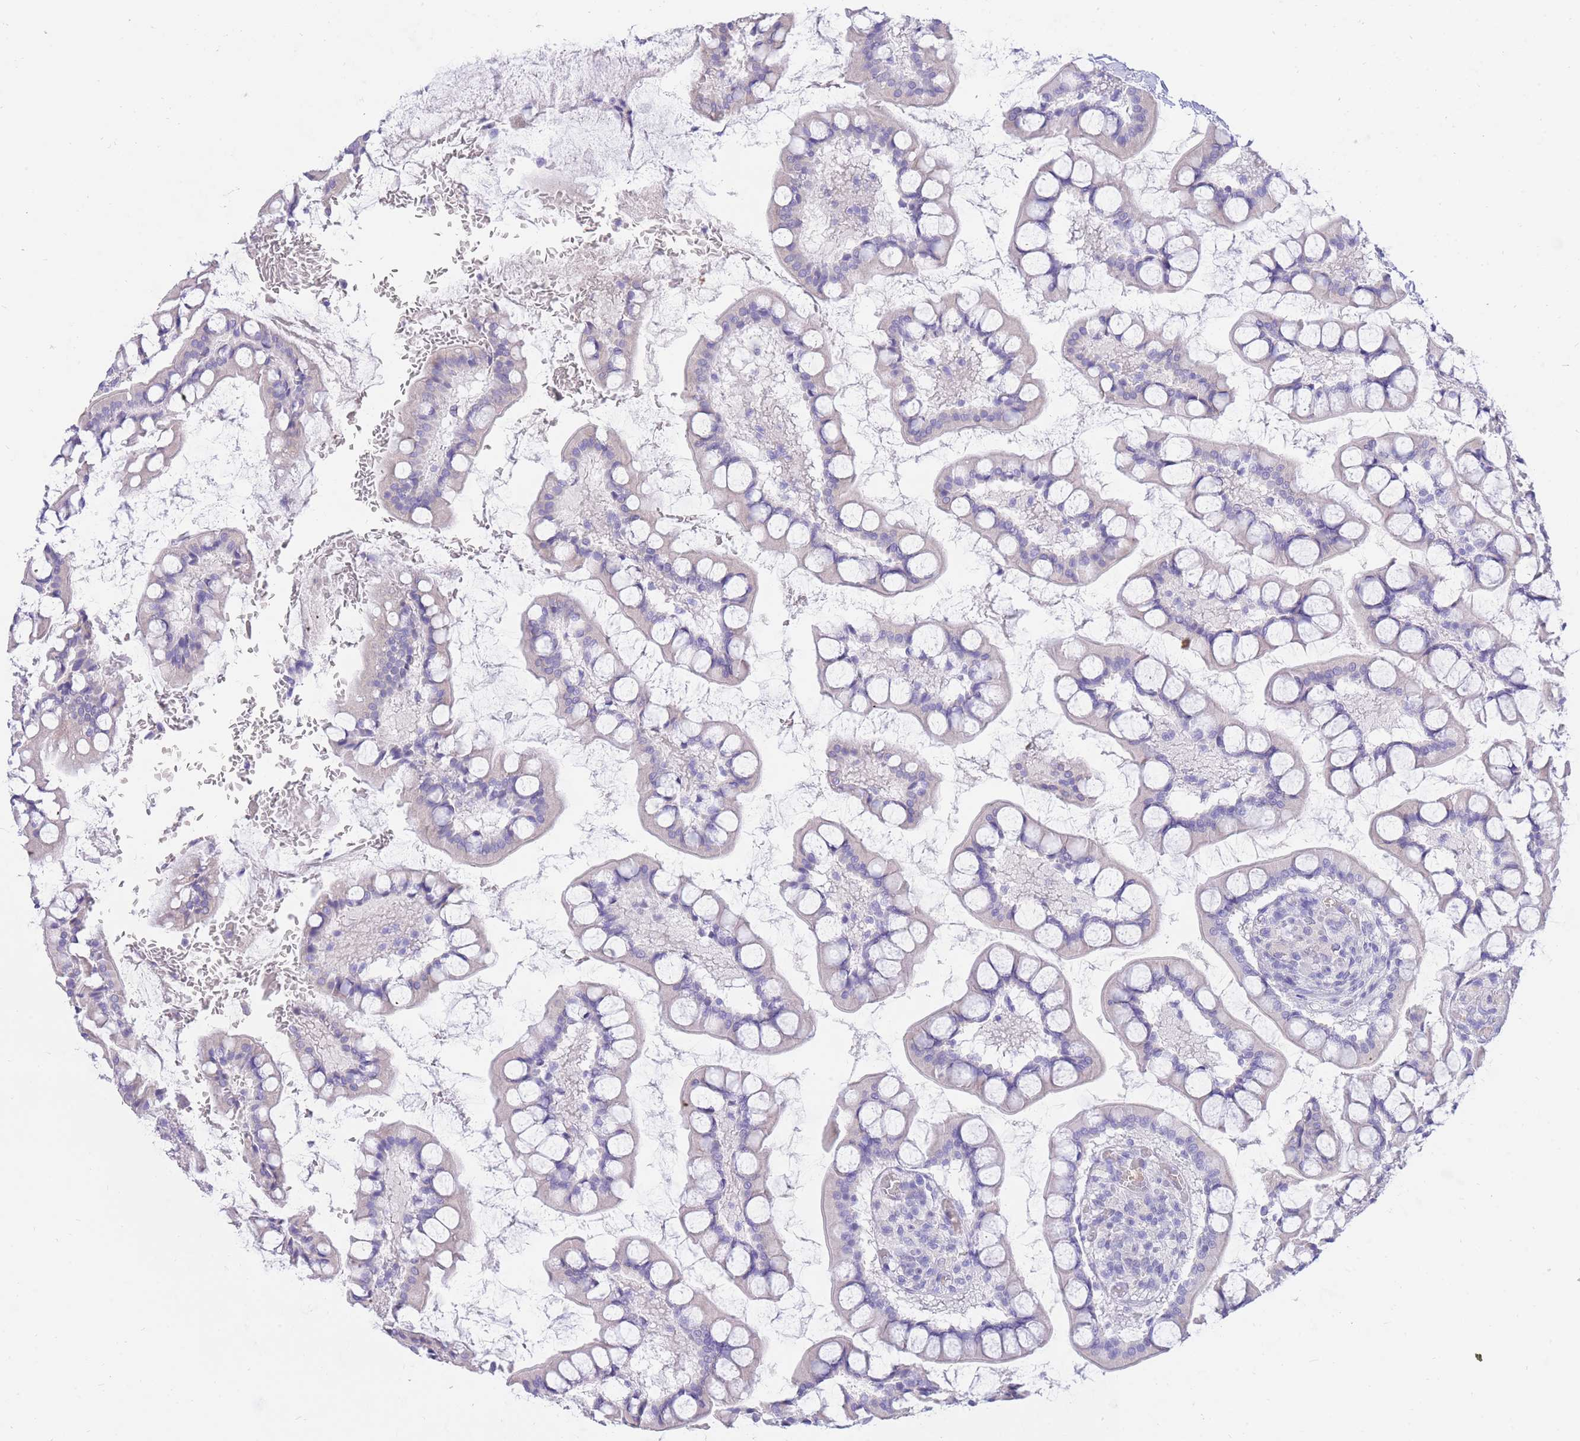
{"staining": {"intensity": "moderate", "quantity": "<25%", "location": "cytoplasmic/membranous"}, "tissue": "small intestine", "cell_type": "Glandular cells", "image_type": "normal", "snomed": [{"axis": "morphology", "description": "Normal tissue, NOS"}, {"axis": "topography", "description": "Small intestine"}], "caption": "Human small intestine stained with a brown dye shows moderate cytoplasmic/membranous positive staining in approximately <25% of glandular cells.", "gene": "SSUH2", "patient": {"sex": "male", "age": 52}}